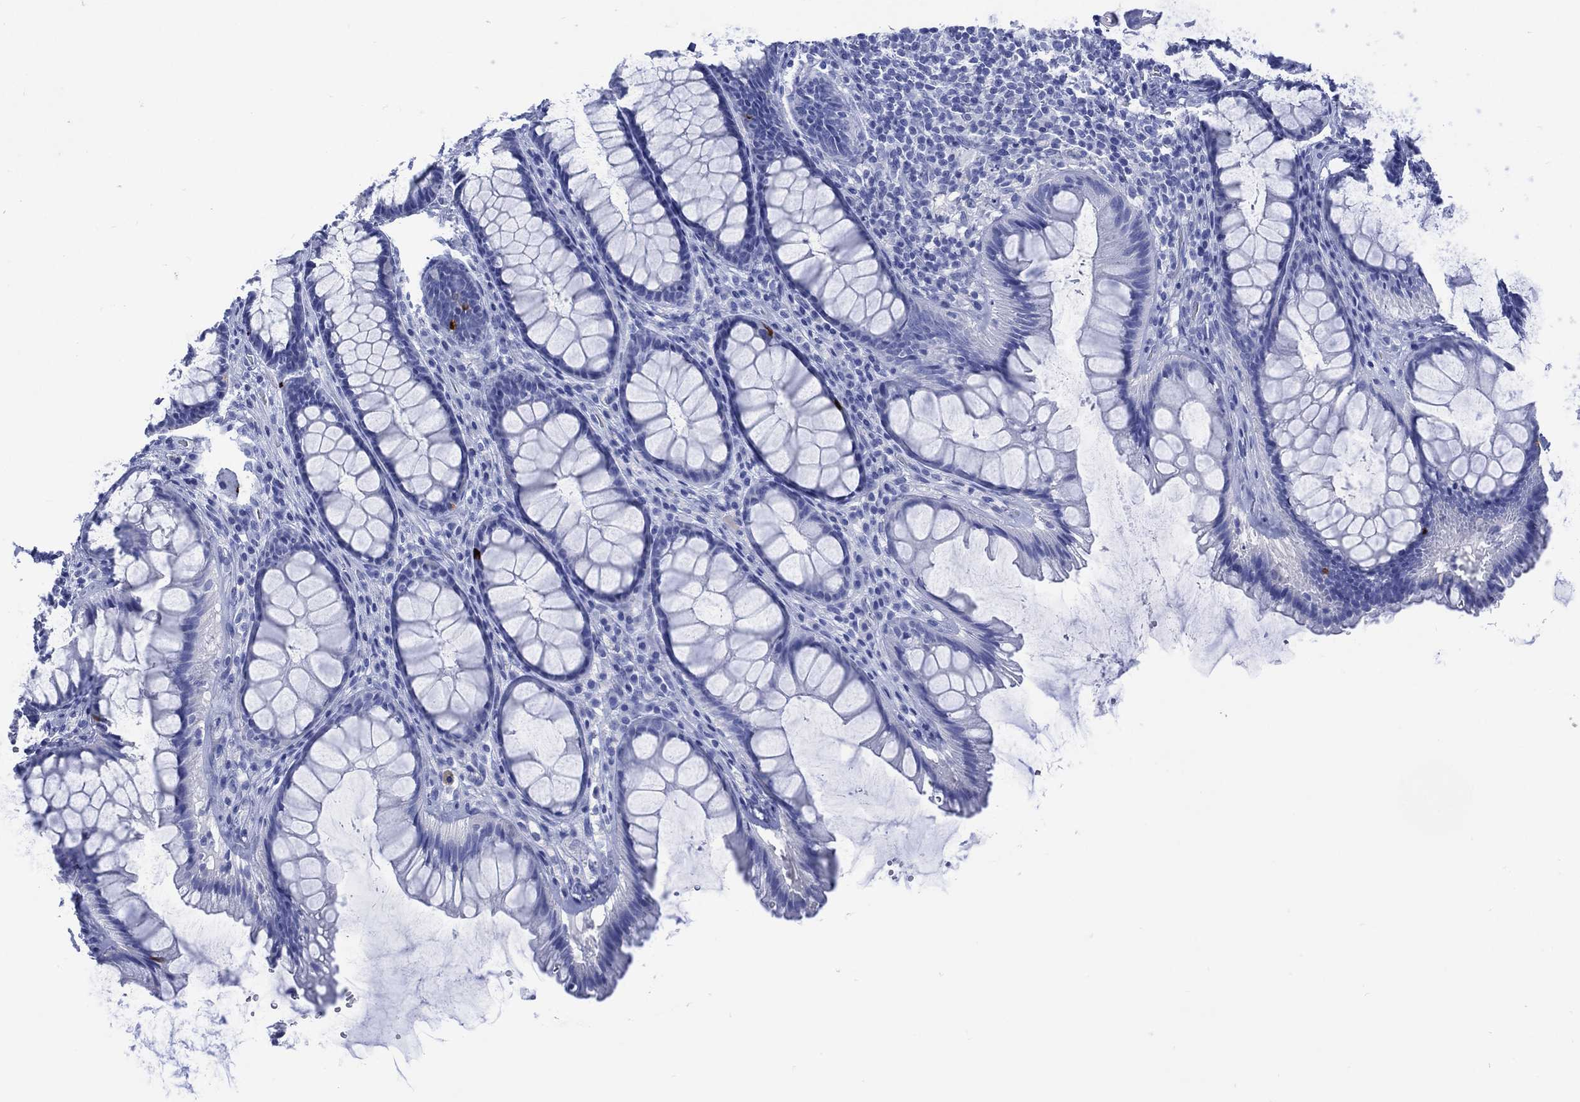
{"staining": {"intensity": "negative", "quantity": "none", "location": "none"}, "tissue": "rectum", "cell_type": "Glandular cells", "image_type": "normal", "snomed": [{"axis": "morphology", "description": "Normal tissue, NOS"}, {"axis": "topography", "description": "Rectum"}], "caption": "Photomicrograph shows no protein positivity in glandular cells of benign rectum. Nuclei are stained in blue.", "gene": "SHCBP1L", "patient": {"sex": "male", "age": 72}}